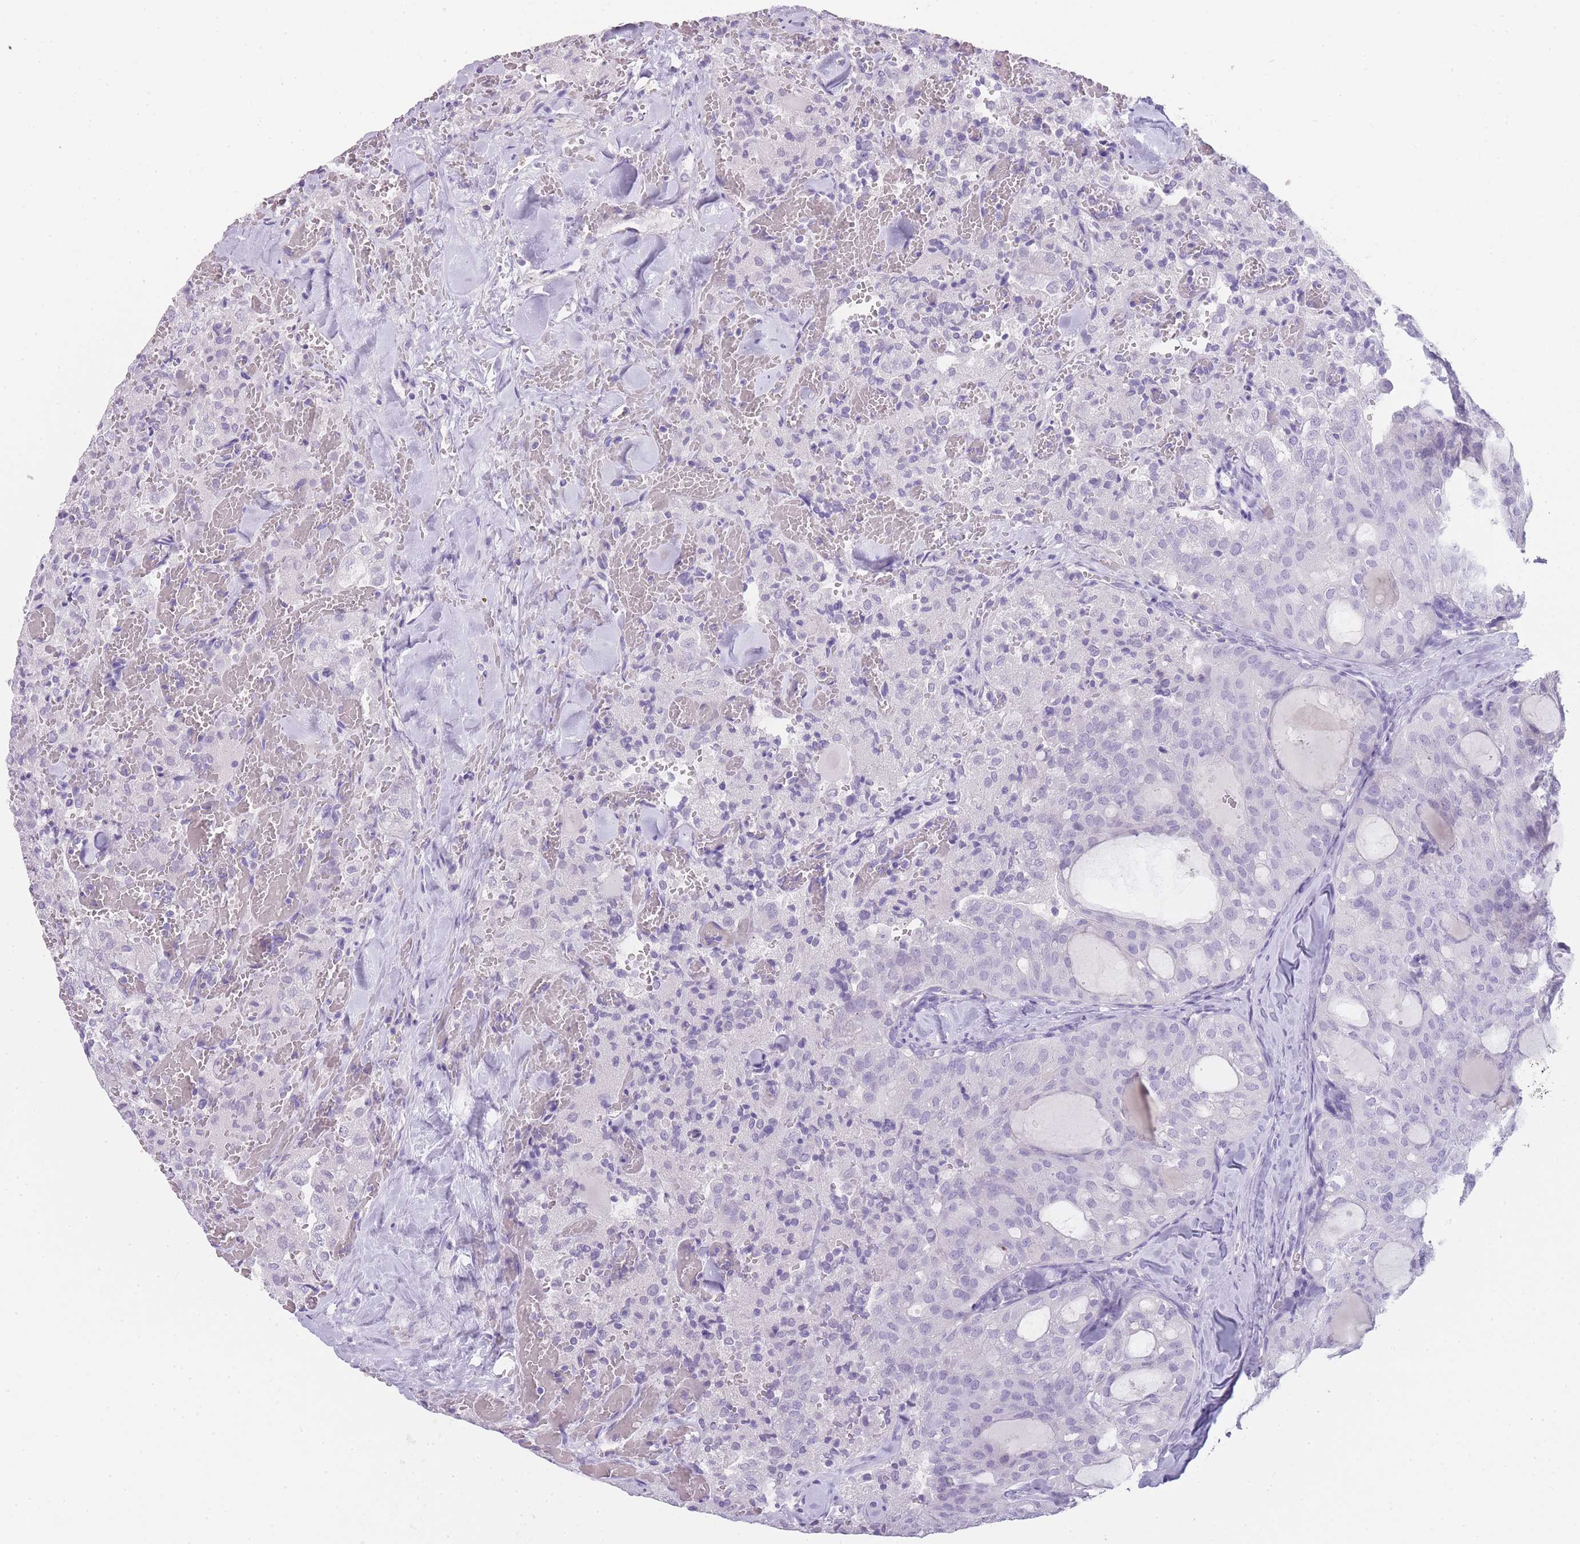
{"staining": {"intensity": "negative", "quantity": "none", "location": "none"}, "tissue": "thyroid cancer", "cell_type": "Tumor cells", "image_type": "cancer", "snomed": [{"axis": "morphology", "description": "Follicular adenoma carcinoma, NOS"}, {"axis": "topography", "description": "Thyroid gland"}], "caption": "Human thyroid follicular adenoma carcinoma stained for a protein using immunohistochemistry (IHC) exhibits no expression in tumor cells.", "gene": "TCP11", "patient": {"sex": "male", "age": 75}}